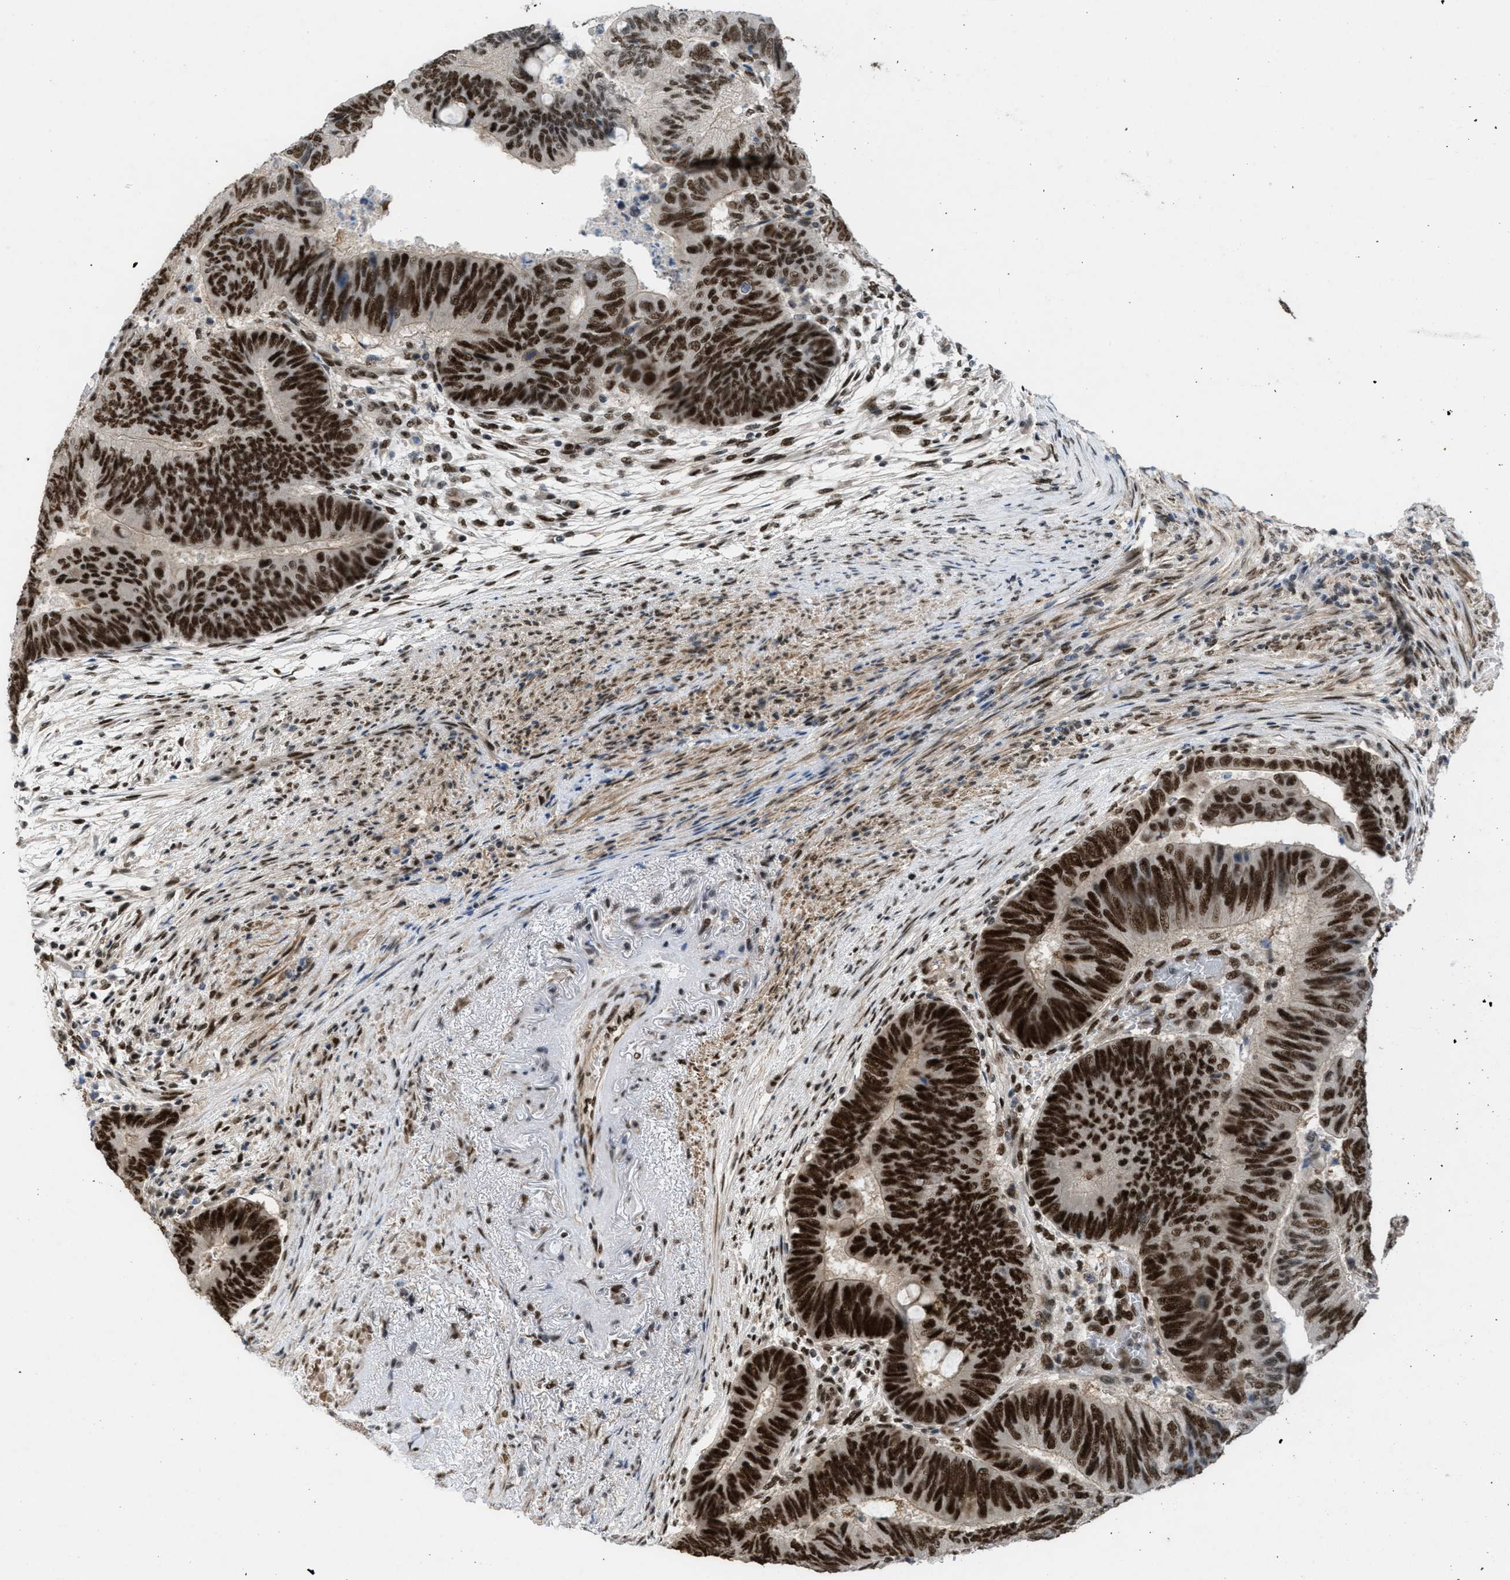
{"staining": {"intensity": "strong", "quantity": ">75%", "location": "nuclear"}, "tissue": "colorectal cancer", "cell_type": "Tumor cells", "image_type": "cancer", "snomed": [{"axis": "morphology", "description": "Normal tissue, NOS"}, {"axis": "morphology", "description": "Adenocarcinoma, NOS"}, {"axis": "topography", "description": "Rectum"}, {"axis": "topography", "description": "Peripheral nerve tissue"}], "caption": "Strong nuclear staining is seen in about >75% of tumor cells in colorectal cancer. (Stains: DAB (3,3'-diaminobenzidine) in brown, nuclei in blue, Microscopy: brightfield microscopy at high magnification).", "gene": "CDT1", "patient": {"sex": "male", "age": 92}}